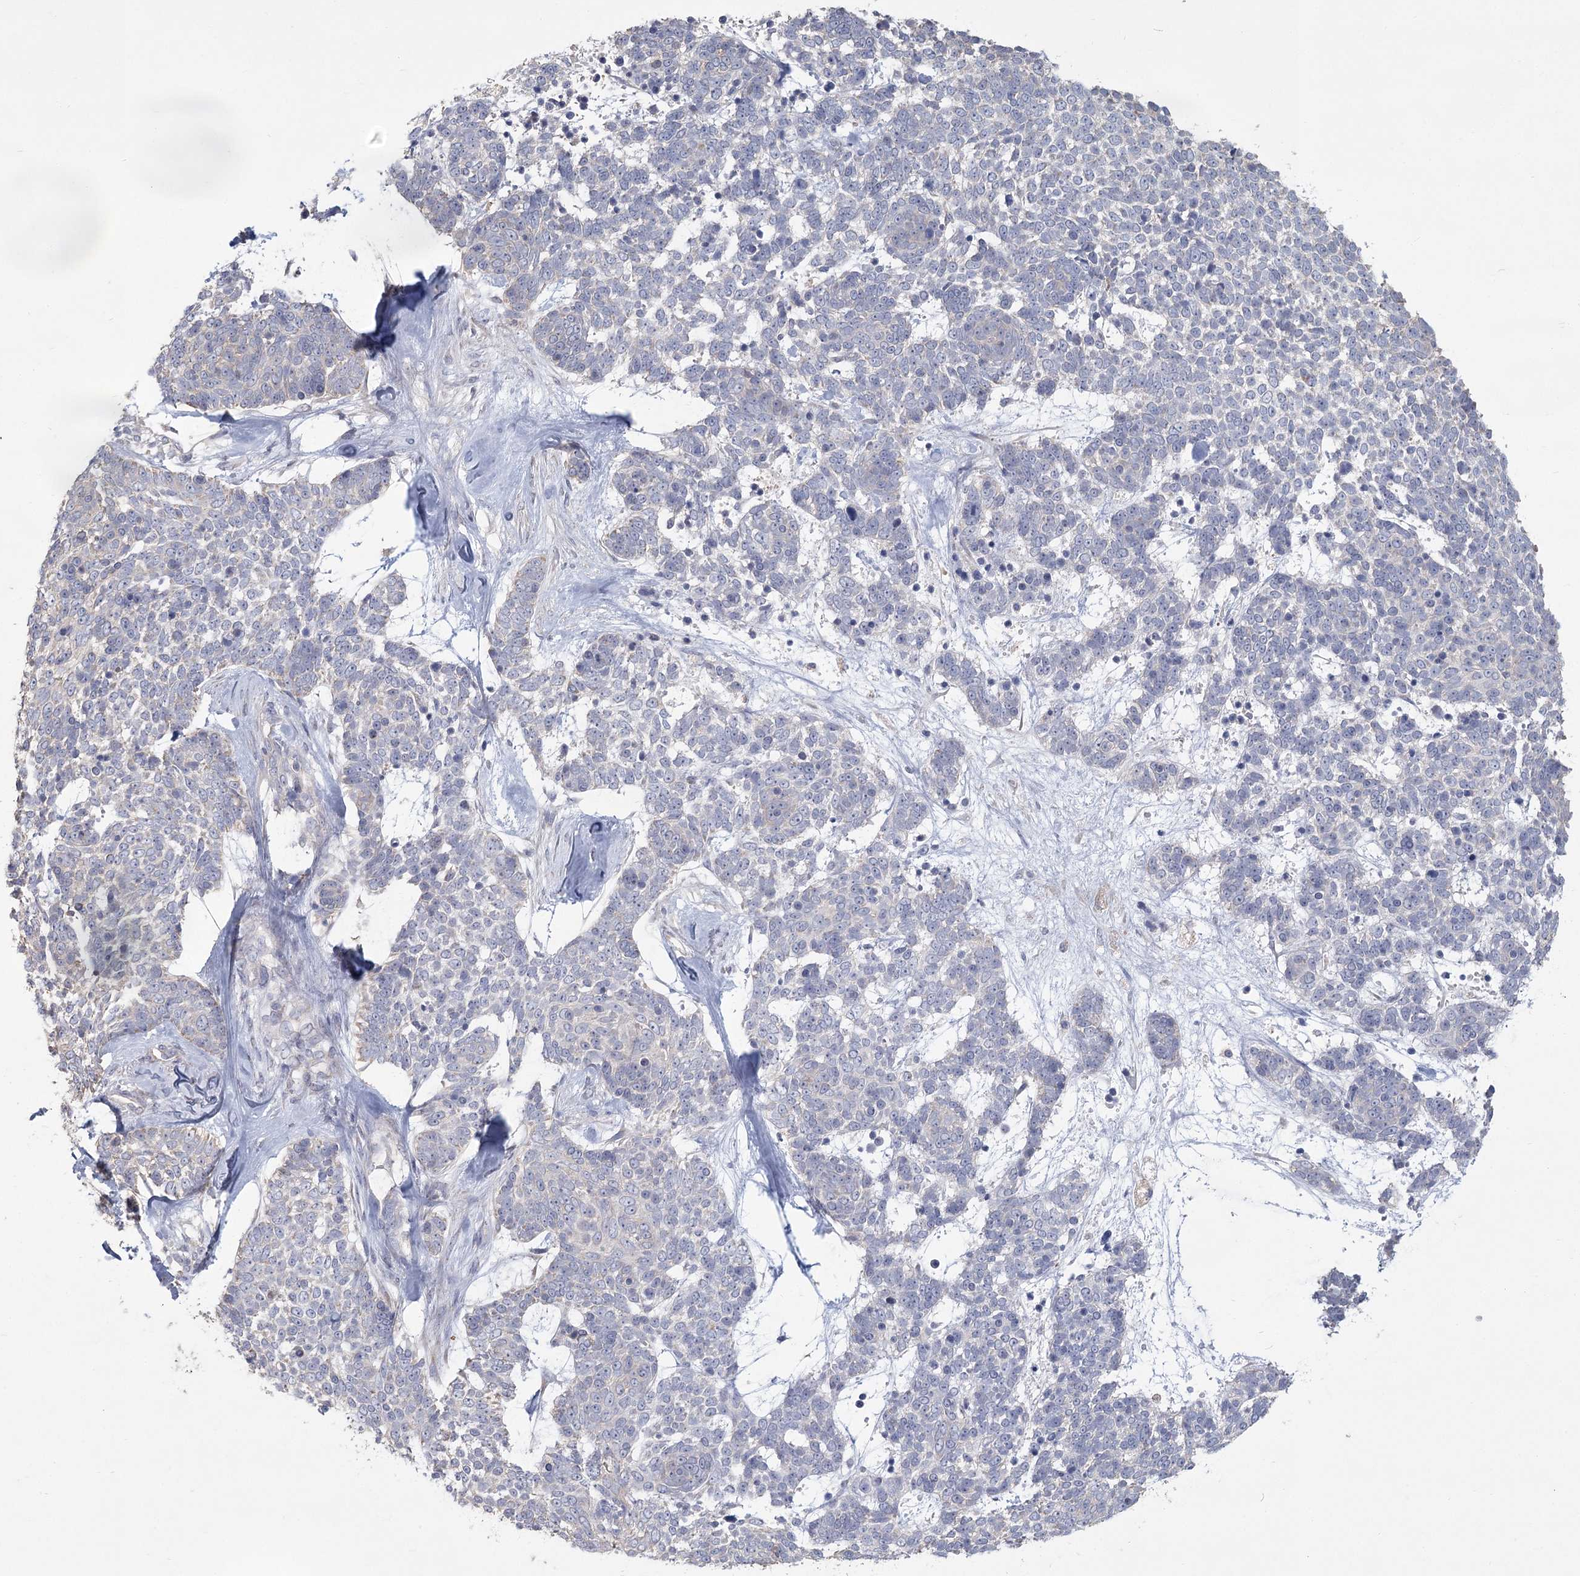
{"staining": {"intensity": "negative", "quantity": "none", "location": "none"}, "tissue": "skin cancer", "cell_type": "Tumor cells", "image_type": "cancer", "snomed": [{"axis": "morphology", "description": "Basal cell carcinoma"}, {"axis": "topography", "description": "Skin"}], "caption": "Immunohistochemical staining of skin cancer shows no significant expression in tumor cells. (Stains: DAB immunohistochemistry with hematoxylin counter stain, Microscopy: brightfield microscopy at high magnification).", "gene": "CNTLN", "patient": {"sex": "female", "age": 81}}